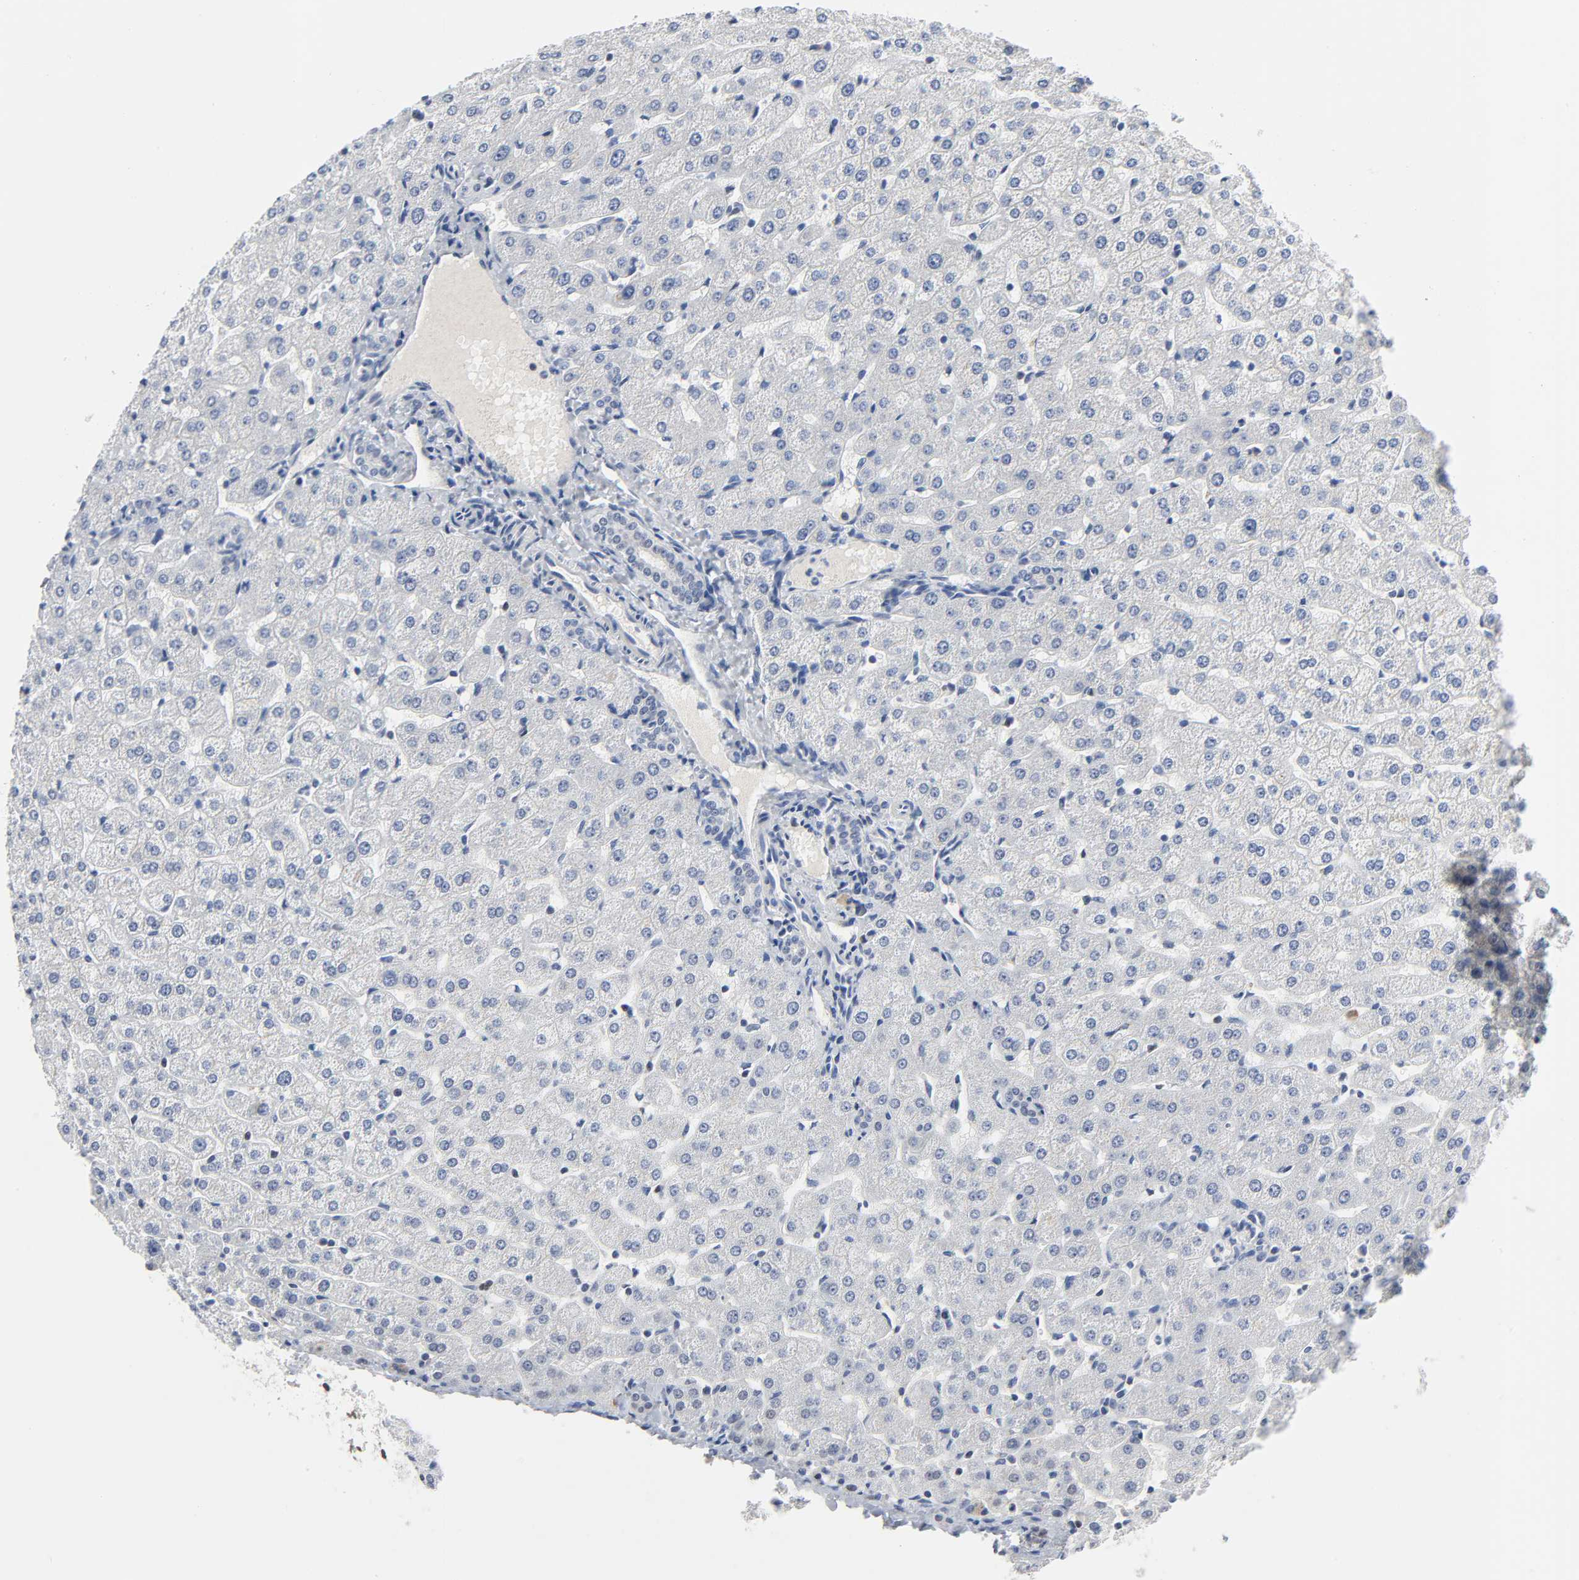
{"staining": {"intensity": "negative", "quantity": "none", "location": "none"}, "tissue": "liver", "cell_type": "Cholangiocytes", "image_type": "normal", "snomed": [{"axis": "morphology", "description": "Normal tissue, NOS"}, {"axis": "morphology", "description": "Fibrosis, NOS"}, {"axis": "topography", "description": "Liver"}], "caption": "Immunohistochemistry of unremarkable human liver reveals no expression in cholangiocytes. (DAB immunohistochemistry (IHC), high magnification).", "gene": "WEE1", "patient": {"sex": "female", "age": 29}}